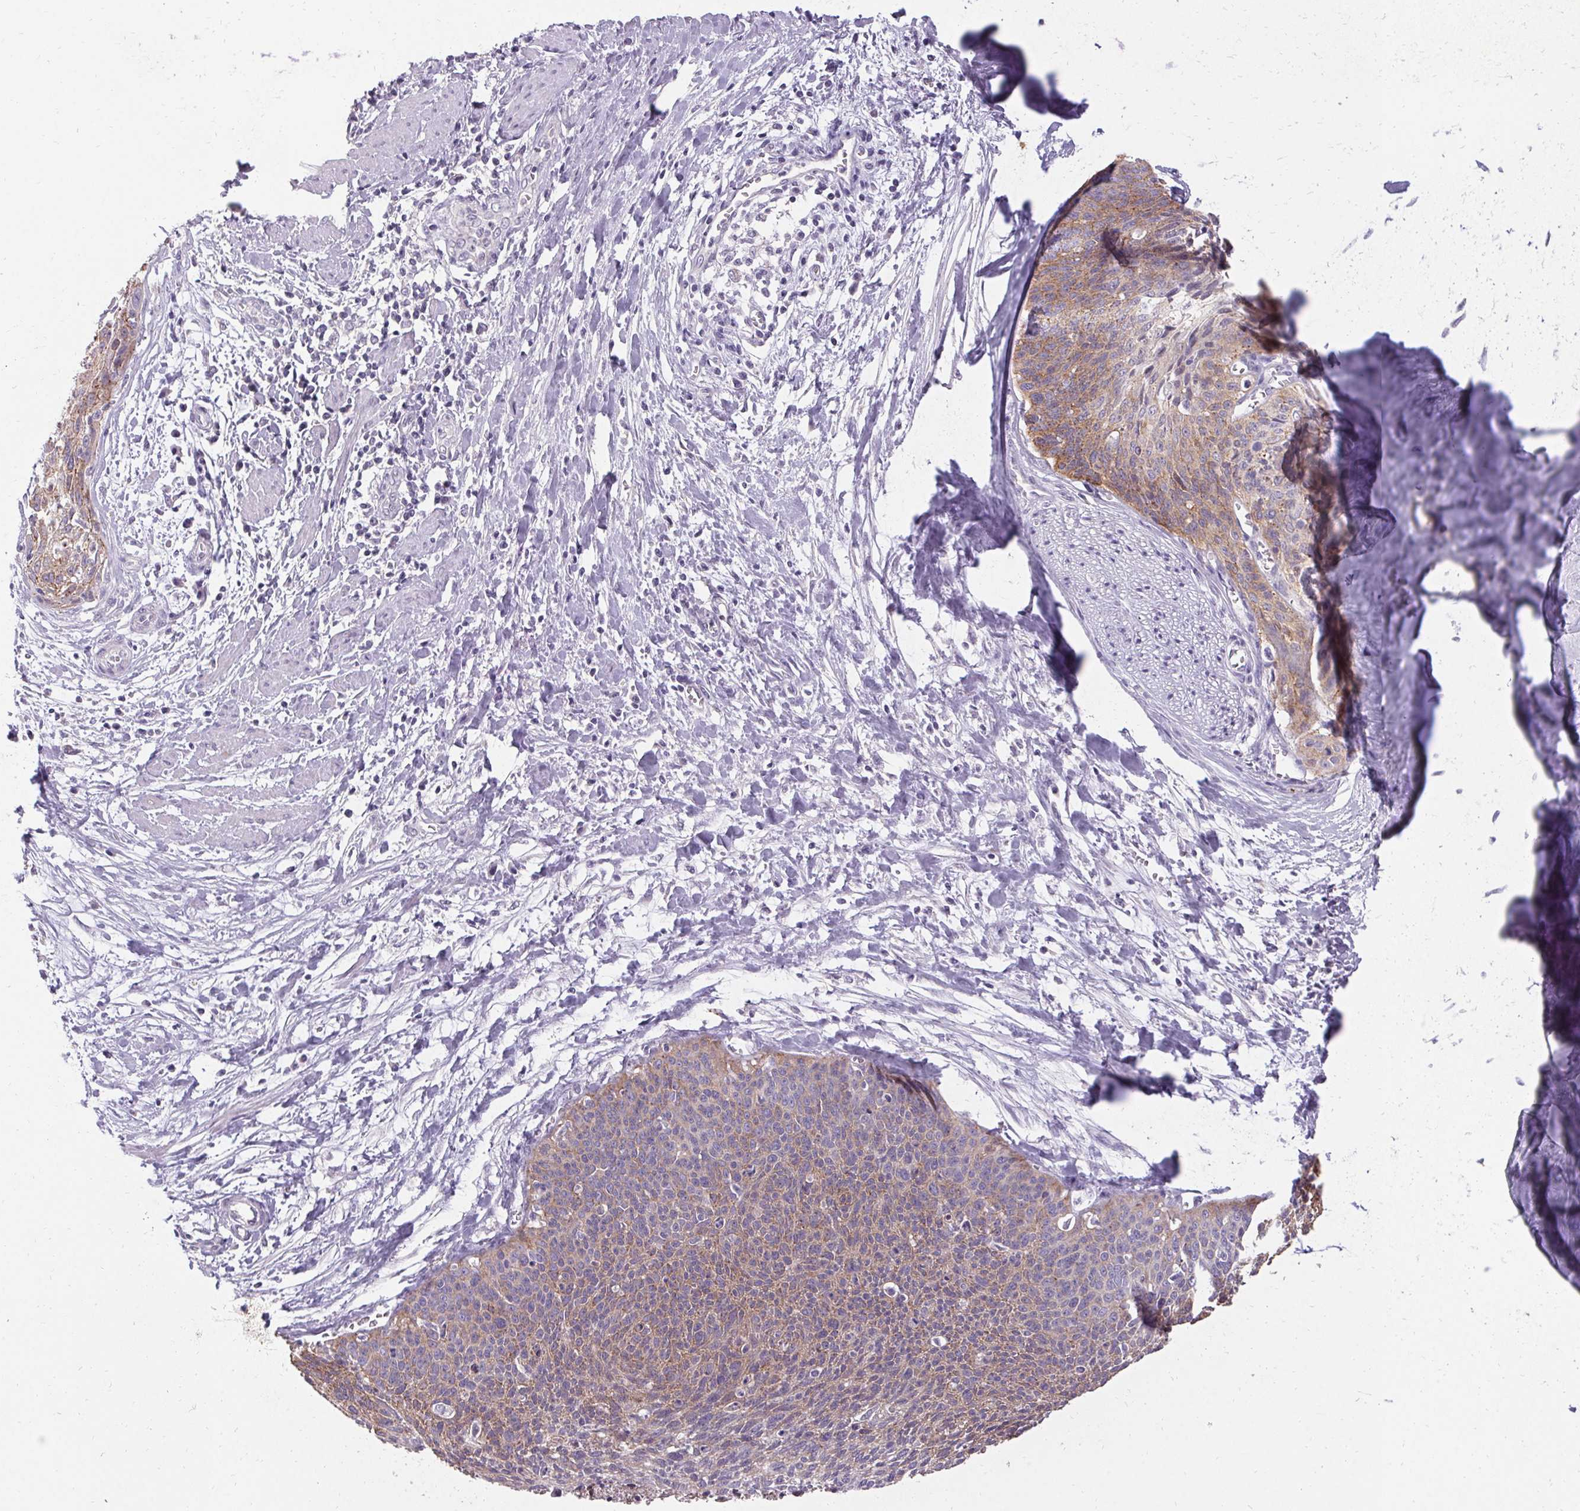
{"staining": {"intensity": "weak", "quantity": ">75%", "location": "cytoplasmic/membranous"}, "tissue": "cervical cancer", "cell_type": "Tumor cells", "image_type": "cancer", "snomed": [{"axis": "morphology", "description": "Squamous cell carcinoma, NOS"}, {"axis": "topography", "description": "Cervix"}], "caption": "Cervical squamous cell carcinoma stained with immunohistochemistry (IHC) shows weak cytoplasmic/membranous positivity in about >75% of tumor cells.", "gene": "HSD17B3", "patient": {"sex": "female", "age": 55}}